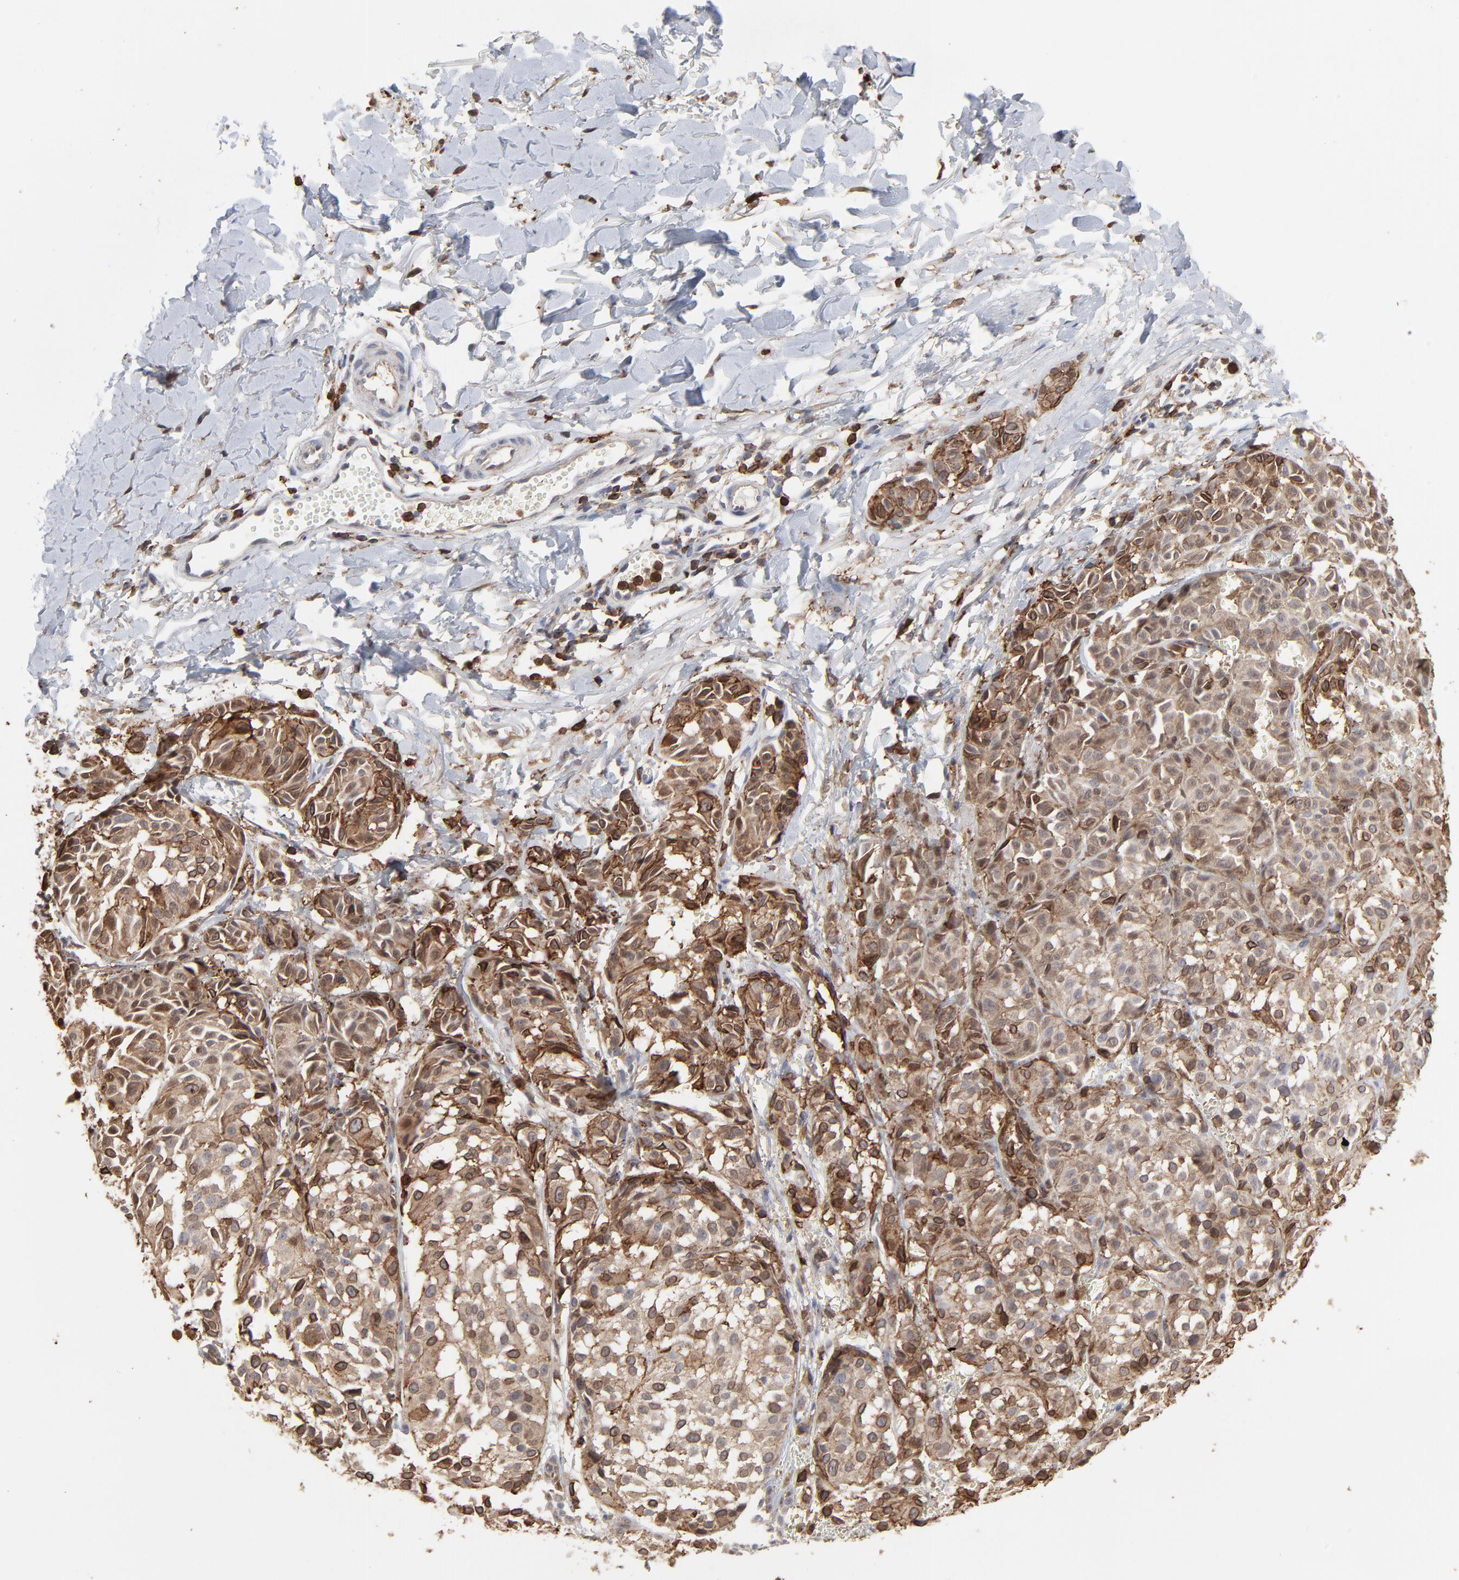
{"staining": {"intensity": "strong", "quantity": ">75%", "location": "cytoplasmic/membranous,nuclear"}, "tissue": "melanoma", "cell_type": "Tumor cells", "image_type": "cancer", "snomed": [{"axis": "morphology", "description": "Malignant melanoma, NOS"}, {"axis": "topography", "description": "Skin"}], "caption": "Malignant melanoma was stained to show a protein in brown. There is high levels of strong cytoplasmic/membranous and nuclear staining in approximately >75% of tumor cells. The staining was performed using DAB, with brown indicating positive protein expression. Nuclei are stained blue with hematoxylin.", "gene": "SLC6A14", "patient": {"sex": "male", "age": 76}}